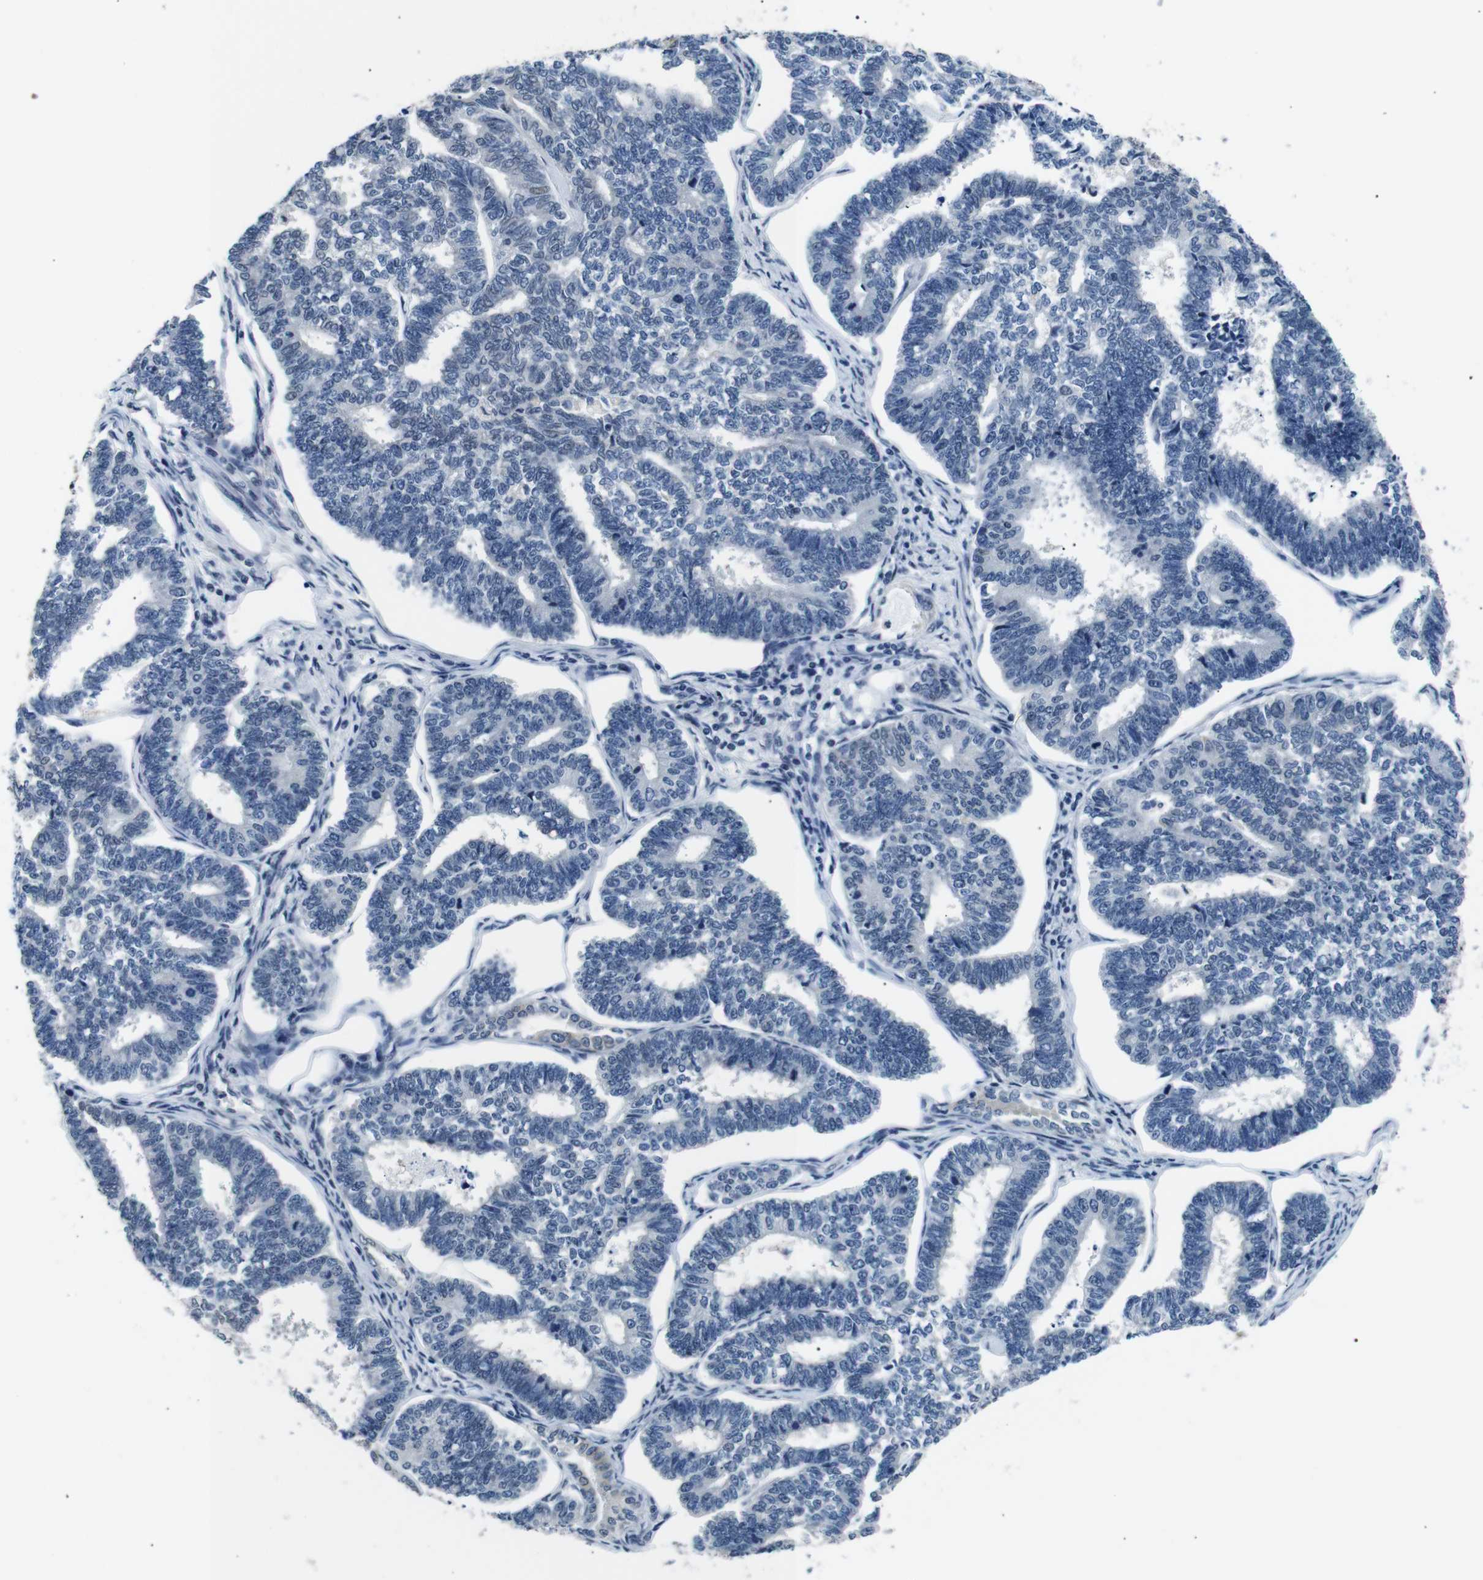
{"staining": {"intensity": "negative", "quantity": "none", "location": "none"}, "tissue": "endometrial cancer", "cell_type": "Tumor cells", "image_type": "cancer", "snomed": [{"axis": "morphology", "description": "Adenocarcinoma, NOS"}, {"axis": "topography", "description": "Endometrium"}], "caption": "Immunohistochemistry (IHC) photomicrograph of endometrial adenocarcinoma stained for a protein (brown), which demonstrates no positivity in tumor cells.", "gene": "TAFA1", "patient": {"sex": "female", "age": 70}}